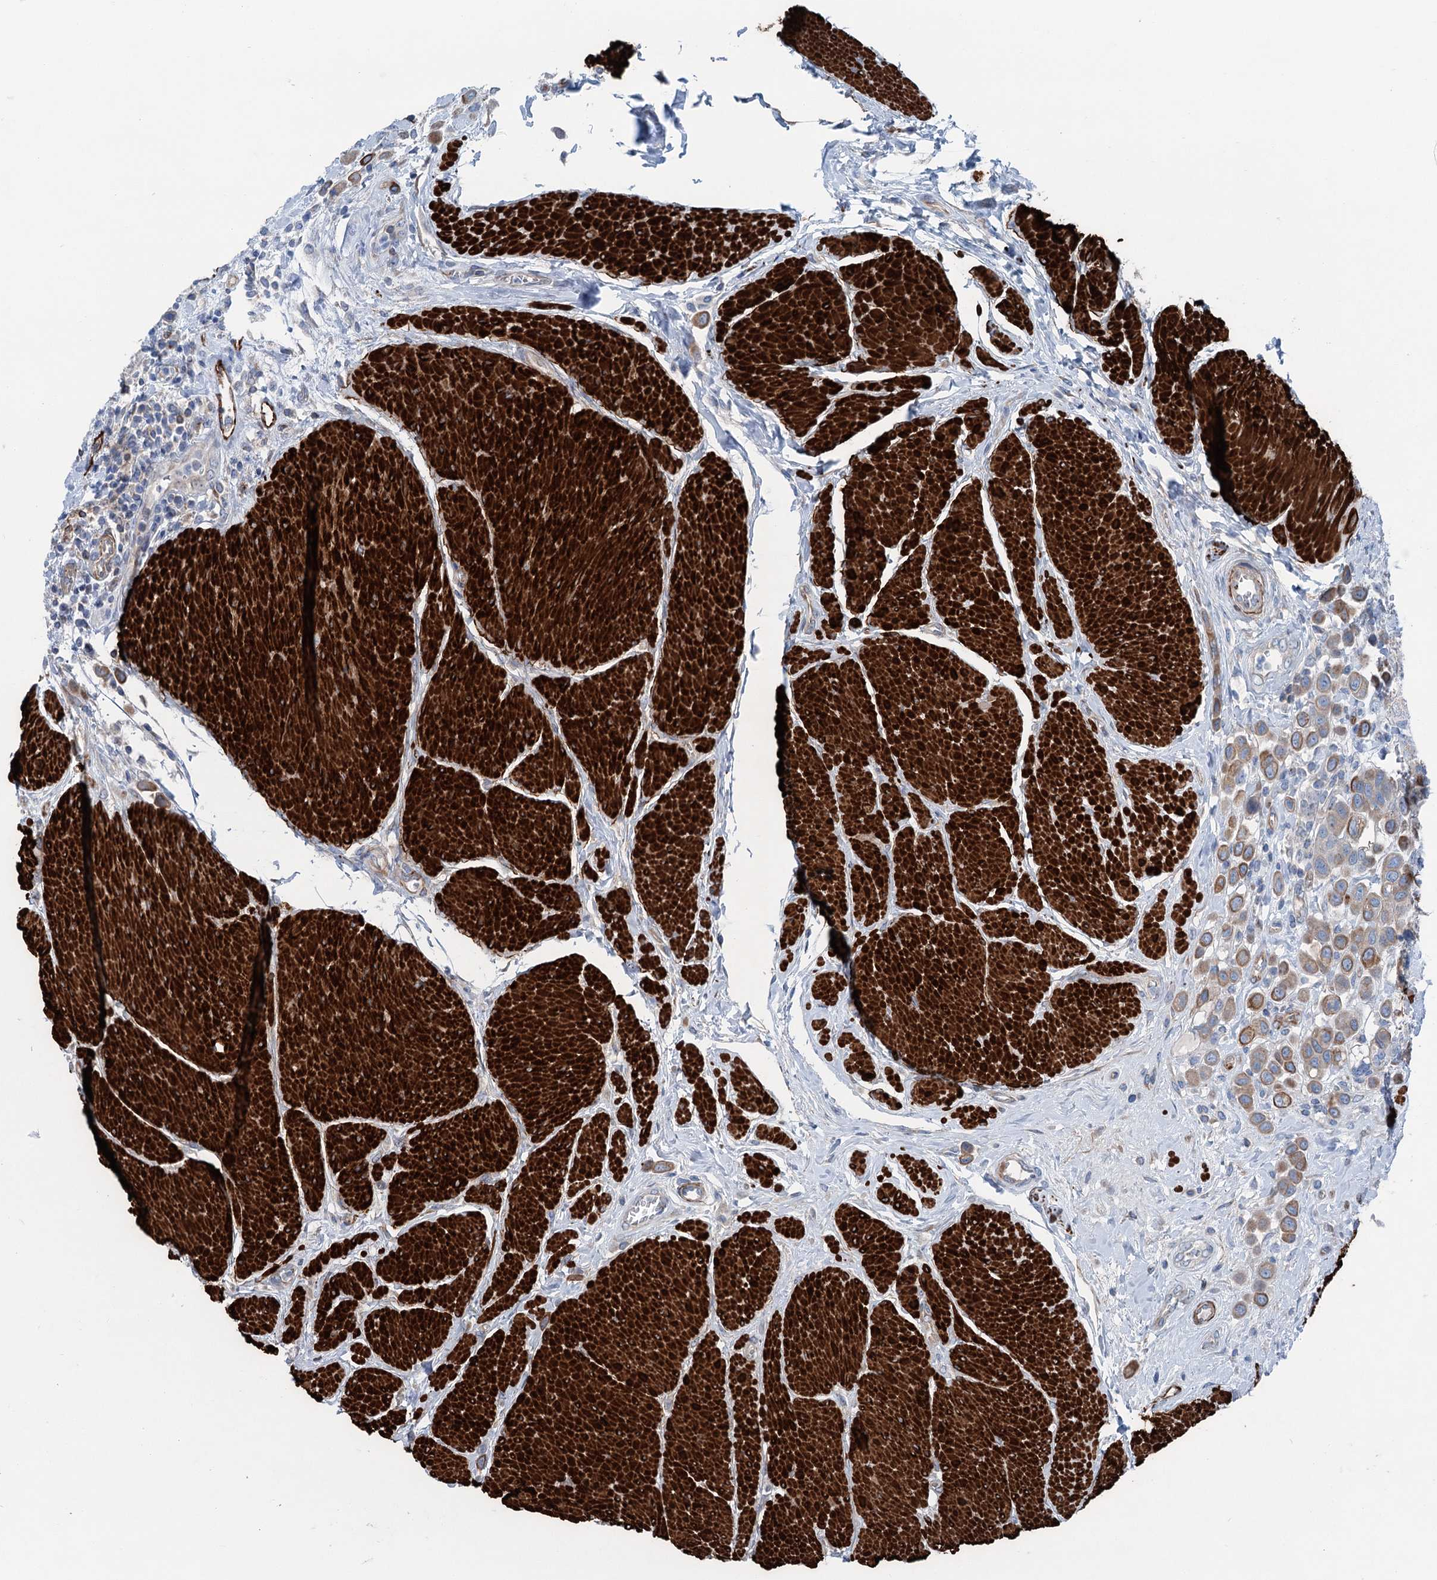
{"staining": {"intensity": "moderate", "quantity": "25%-75%", "location": "cytoplasmic/membranous"}, "tissue": "urothelial cancer", "cell_type": "Tumor cells", "image_type": "cancer", "snomed": [{"axis": "morphology", "description": "Urothelial carcinoma, High grade"}, {"axis": "topography", "description": "Urinary bladder"}], "caption": "IHC of urothelial carcinoma (high-grade) exhibits medium levels of moderate cytoplasmic/membranous positivity in about 25%-75% of tumor cells.", "gene": "CALCOCO1", "patient": {"sex": "male", "age": 50}}